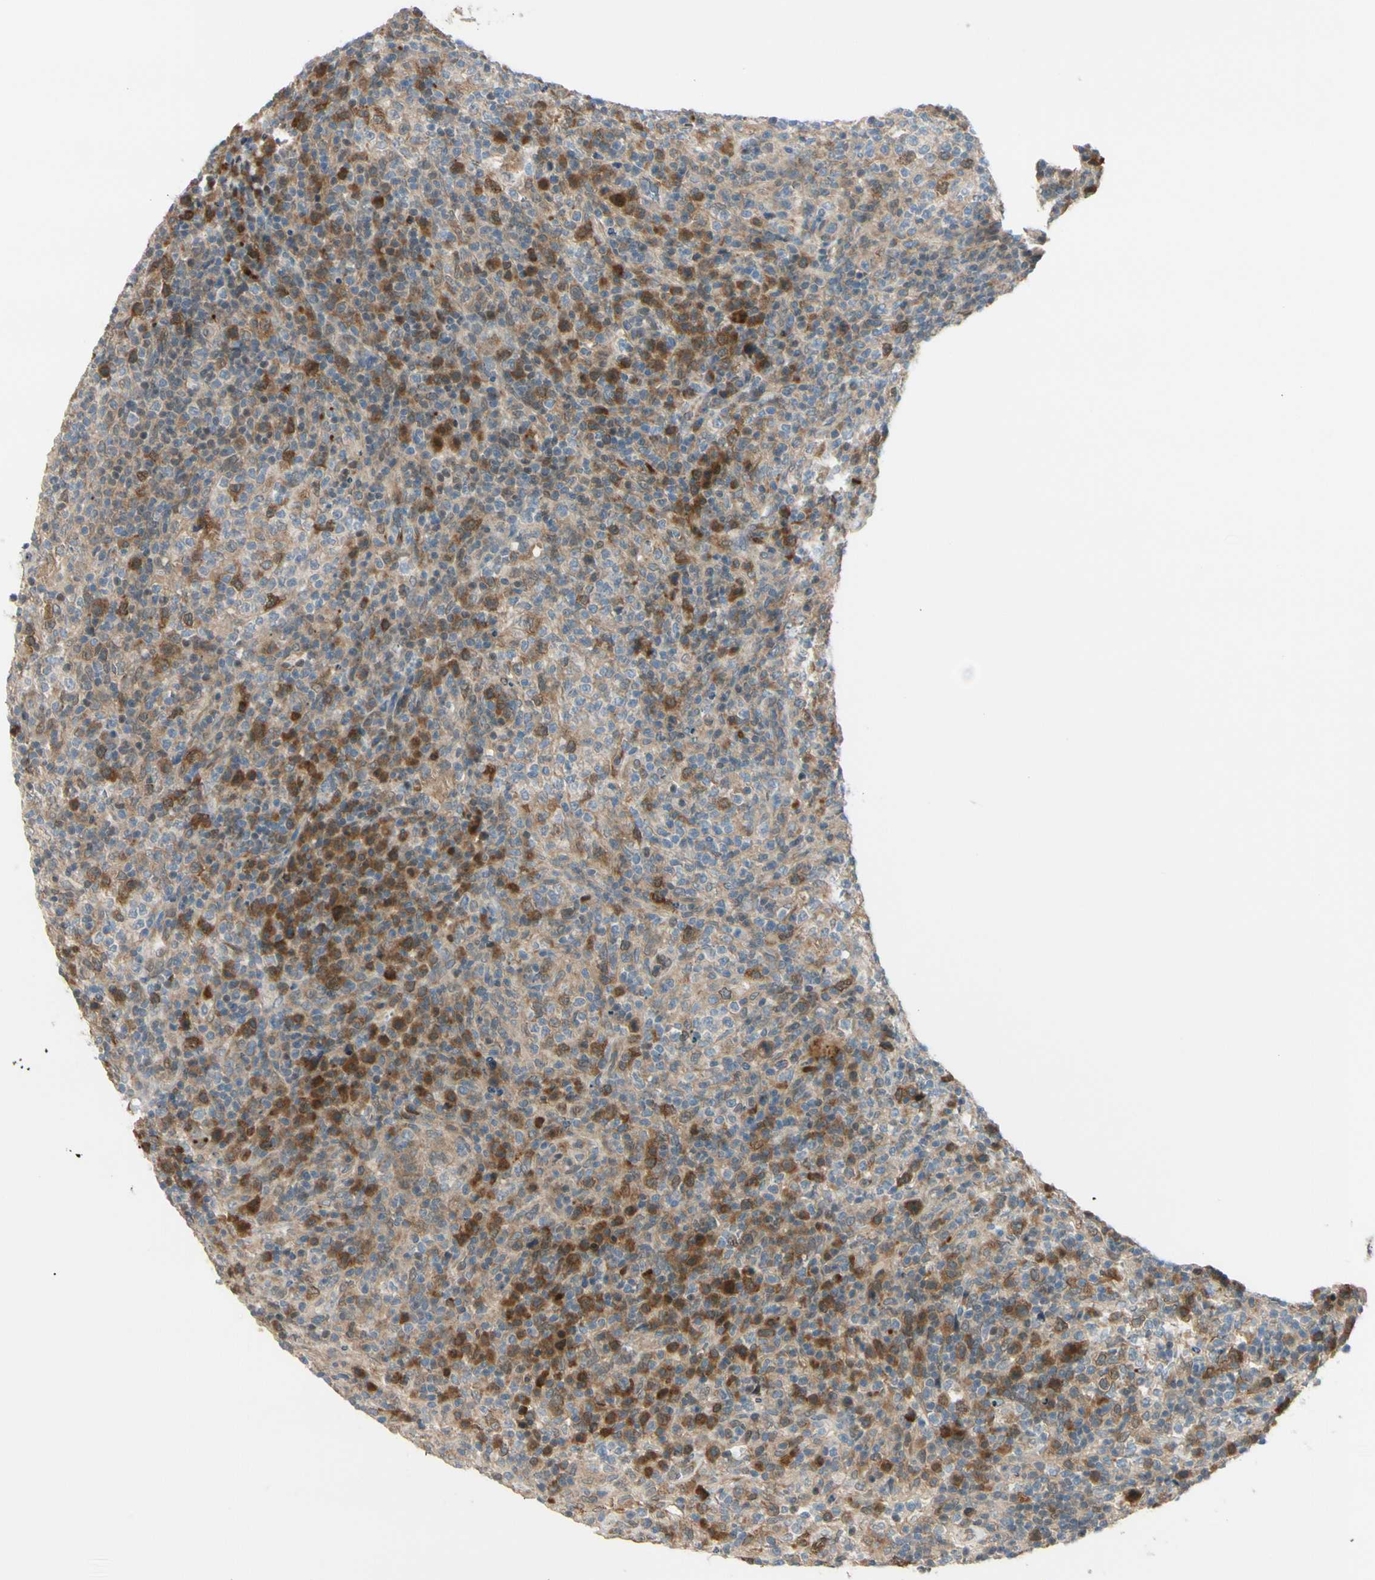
{"staining": {"intensity": "strong", "quantity": "25%-75%", "location": "cytoplasmic/membranous"}, "tissue": "lymphoma", "cell_type": "Tumor cells", "image_type": "cancer", "snomed": [{"axis": "morphology", "description": "Malignant lymphoma, non-Hodgkin's type, High grade"}, {"axis": "topography", "description": "Lymph node"}], "caption": "This image exhibits immunohistochemistry (IHC) staining of lymphoma, with high strong cytoplasmic/membranous staining in about 25%-75% of tumor cells.", "gene": "PTTG1", "patient": {"sex": "female", "age": 76}}